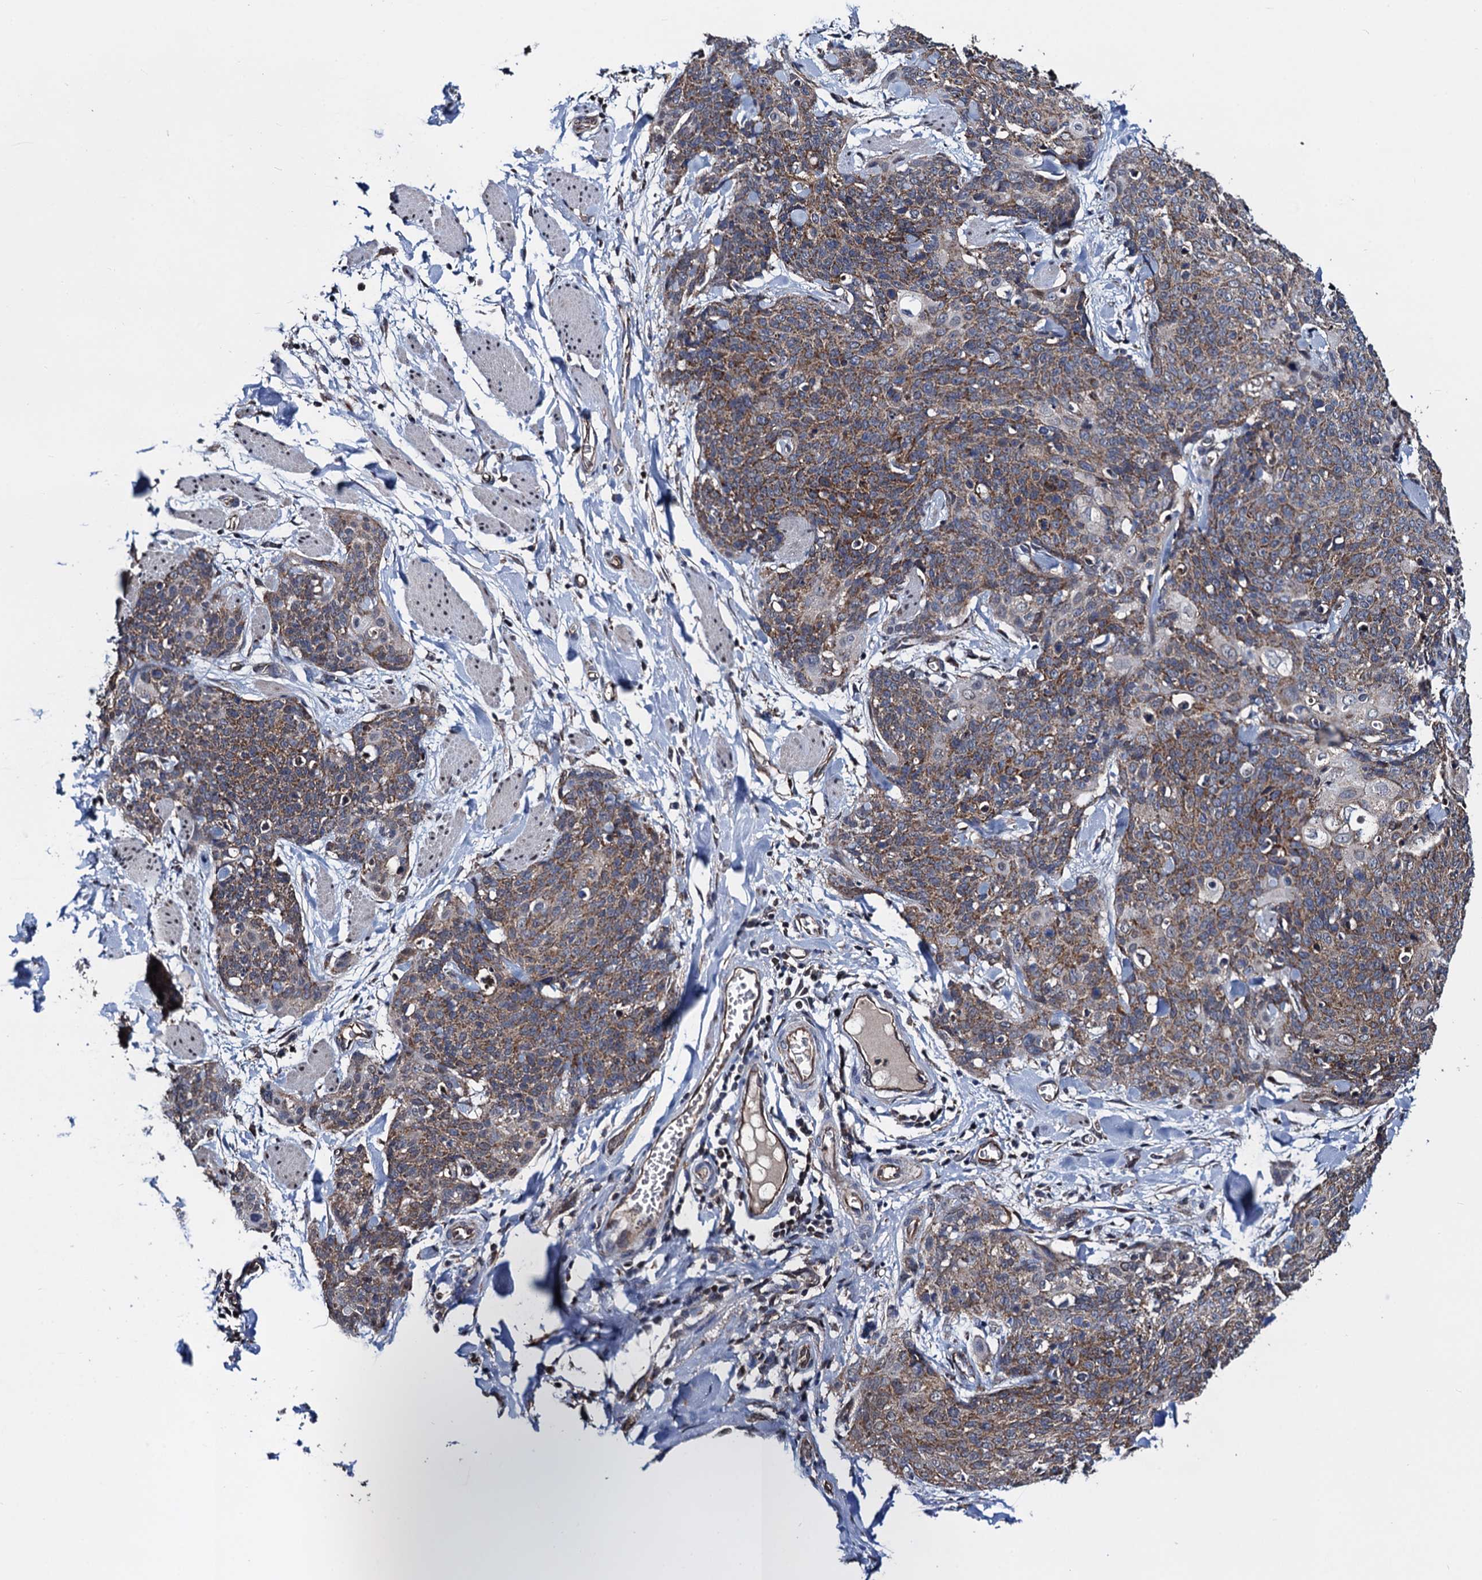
{"staining": {"intensity": "moderate", "quantity": ">75%", "location": "cytoplasmic/membranous"}, "tissue": "skin cancer", "cell_type": "Tumor cells", "image_type": "cancer", "snomed": [{"axis": "morphology", "description": "Squamous cell carcinoma, NOS"}, {"axis": "topography", "description": "Skin"}, {"axis": "topography", "description": "Vulva"}], "caption": "Immunohistochemistry (IHC) histopathology image of human skin squamous cell carcinoma stained for a protein (brown), which demonstrates medium levels of moderate cytoplasmic/membranous staining in approximately >75% of tumor cells.", "gene": "PTCD3", "patient": {"sex": "female", "age": 85}}